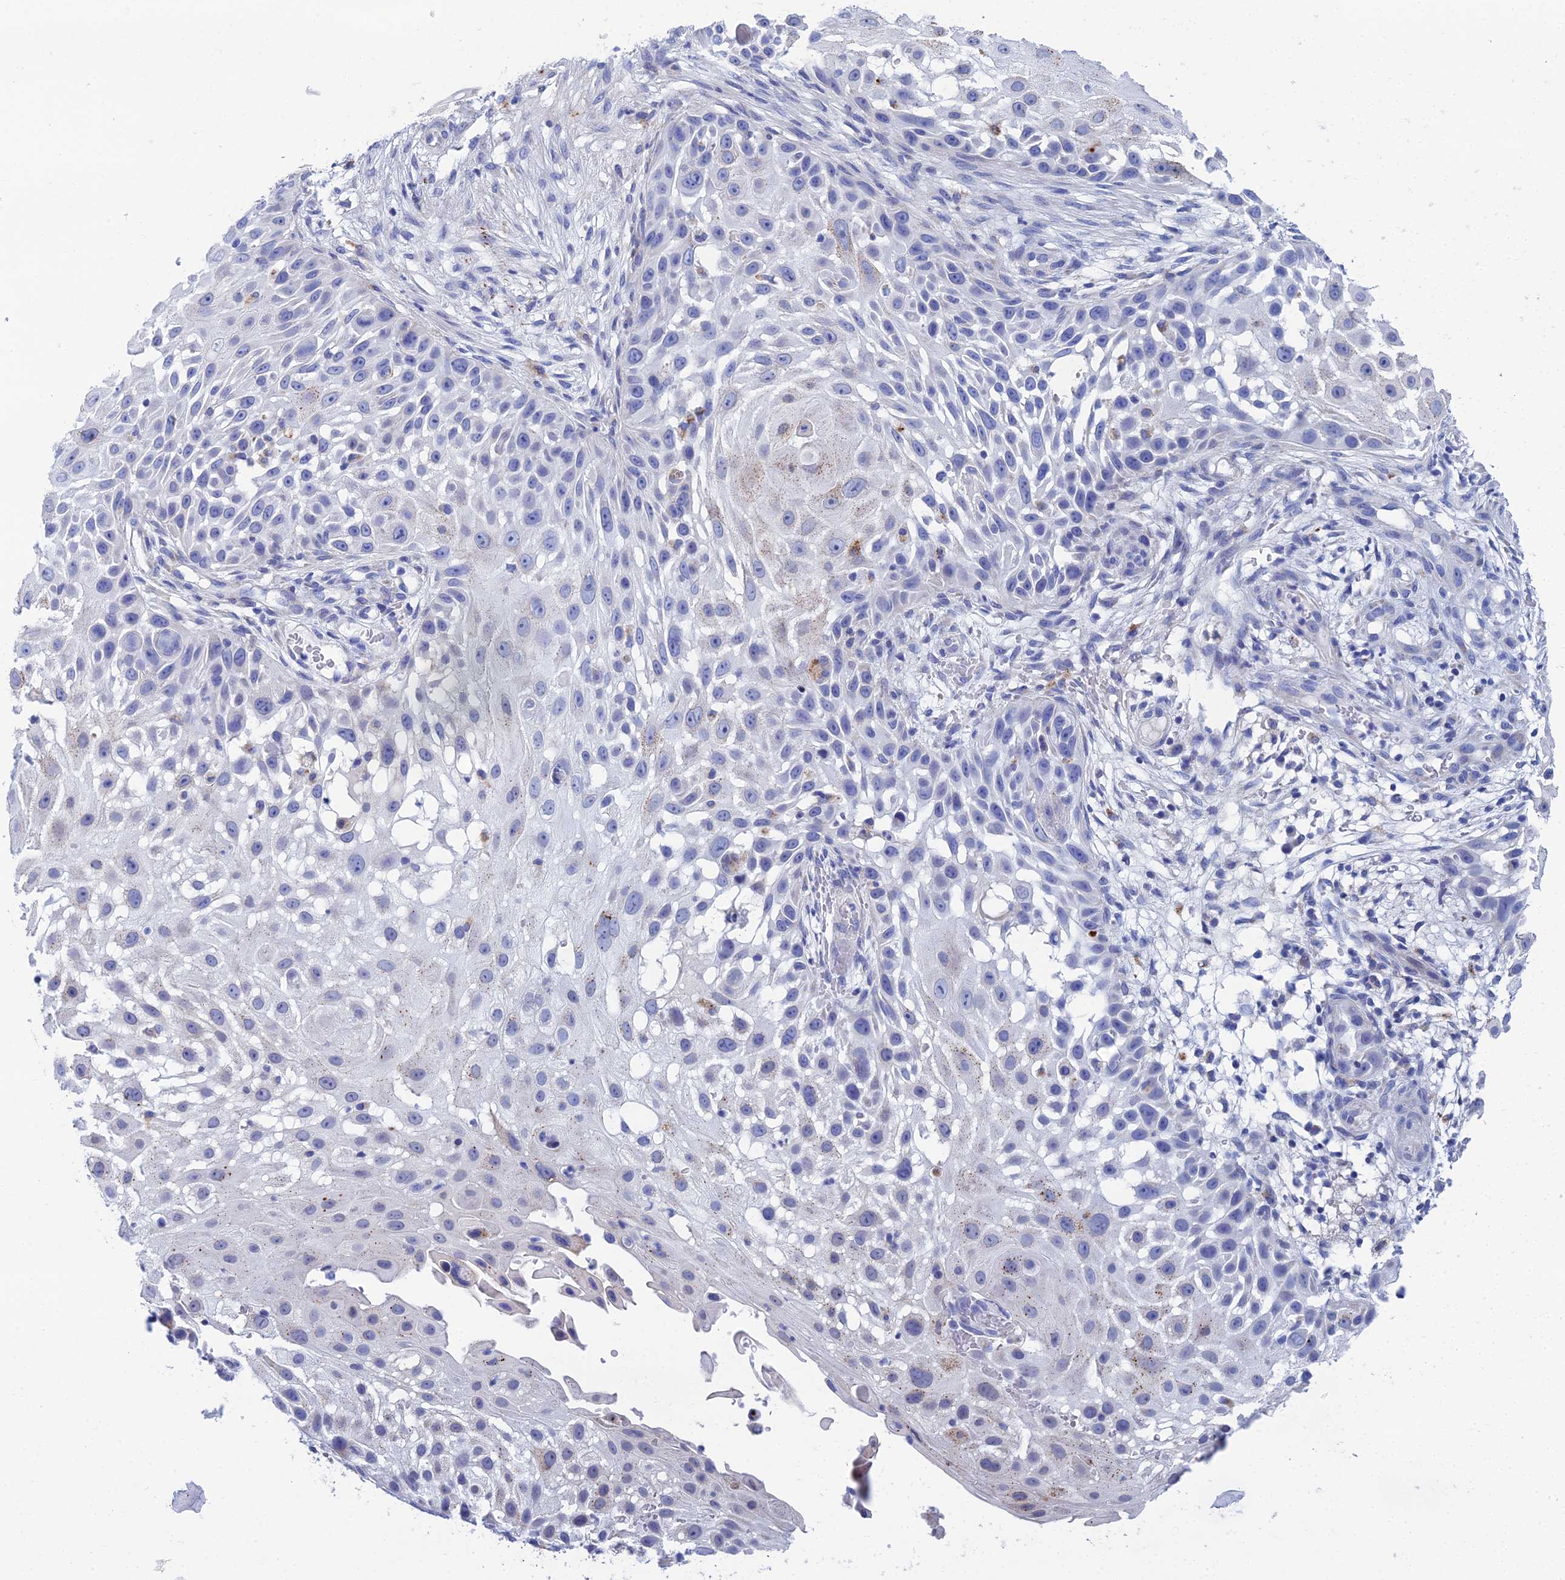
{"staining": {"intensity": "negative", "quantity": "none", "location": "none"}, "tissue": "skin cancer", "cell_type": "Tumor cells", "image_type": "cancer", "snomed": [{"axis": "morphology", "description": "Squamous cell carcinoma, NOS"}, {"axis": "topography", "description": "Skin"}], "caption": "There is no significant expression in tumor cells of skin squamous cell carcinoma. (DAB (3,3'-diaminobenzidine) IHC visualized using brightfield microscopy, high magnification).", "gene": "CFAP210", "patient": {"sex": "female", "age": 44}}